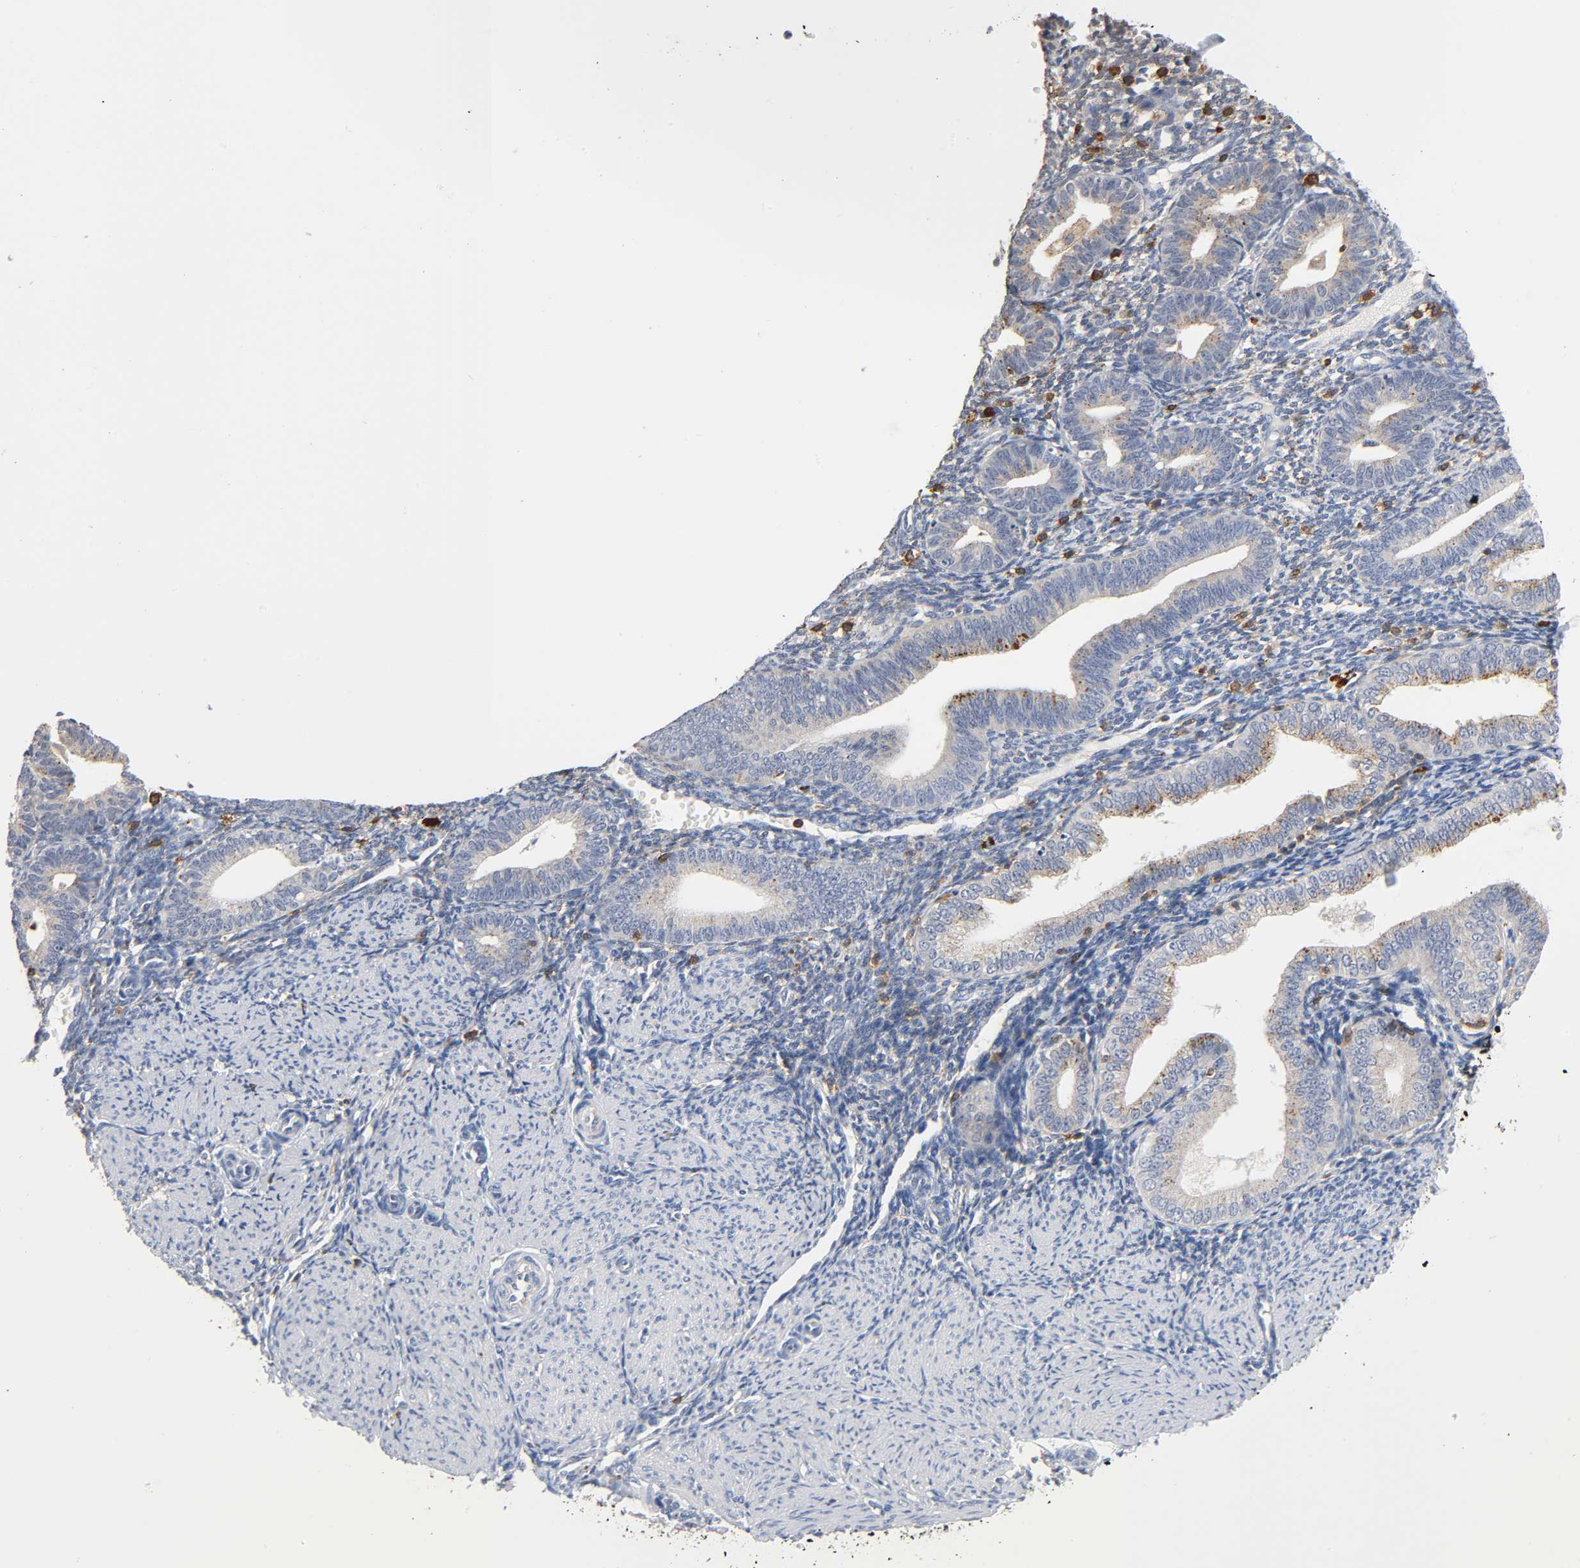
{"staining": {"intensity": "weak", "quantity": "<25%", "location": "cytoplasmic/membranous"}, "tissue": "endometrium", "cell_type": "Cells in endometrial stroma", "image_type": "normal", "snomed": [{"axis": "morphology", "description": "Normal tissue, NOS"}, {"axis": "topography", "description": "Endometrium"}], "caption": "There is no significant staining in cells in endometrial stroma of endometrium.", "gene": "UCKL1", "patient": {"sex": "female", "age": 61}}